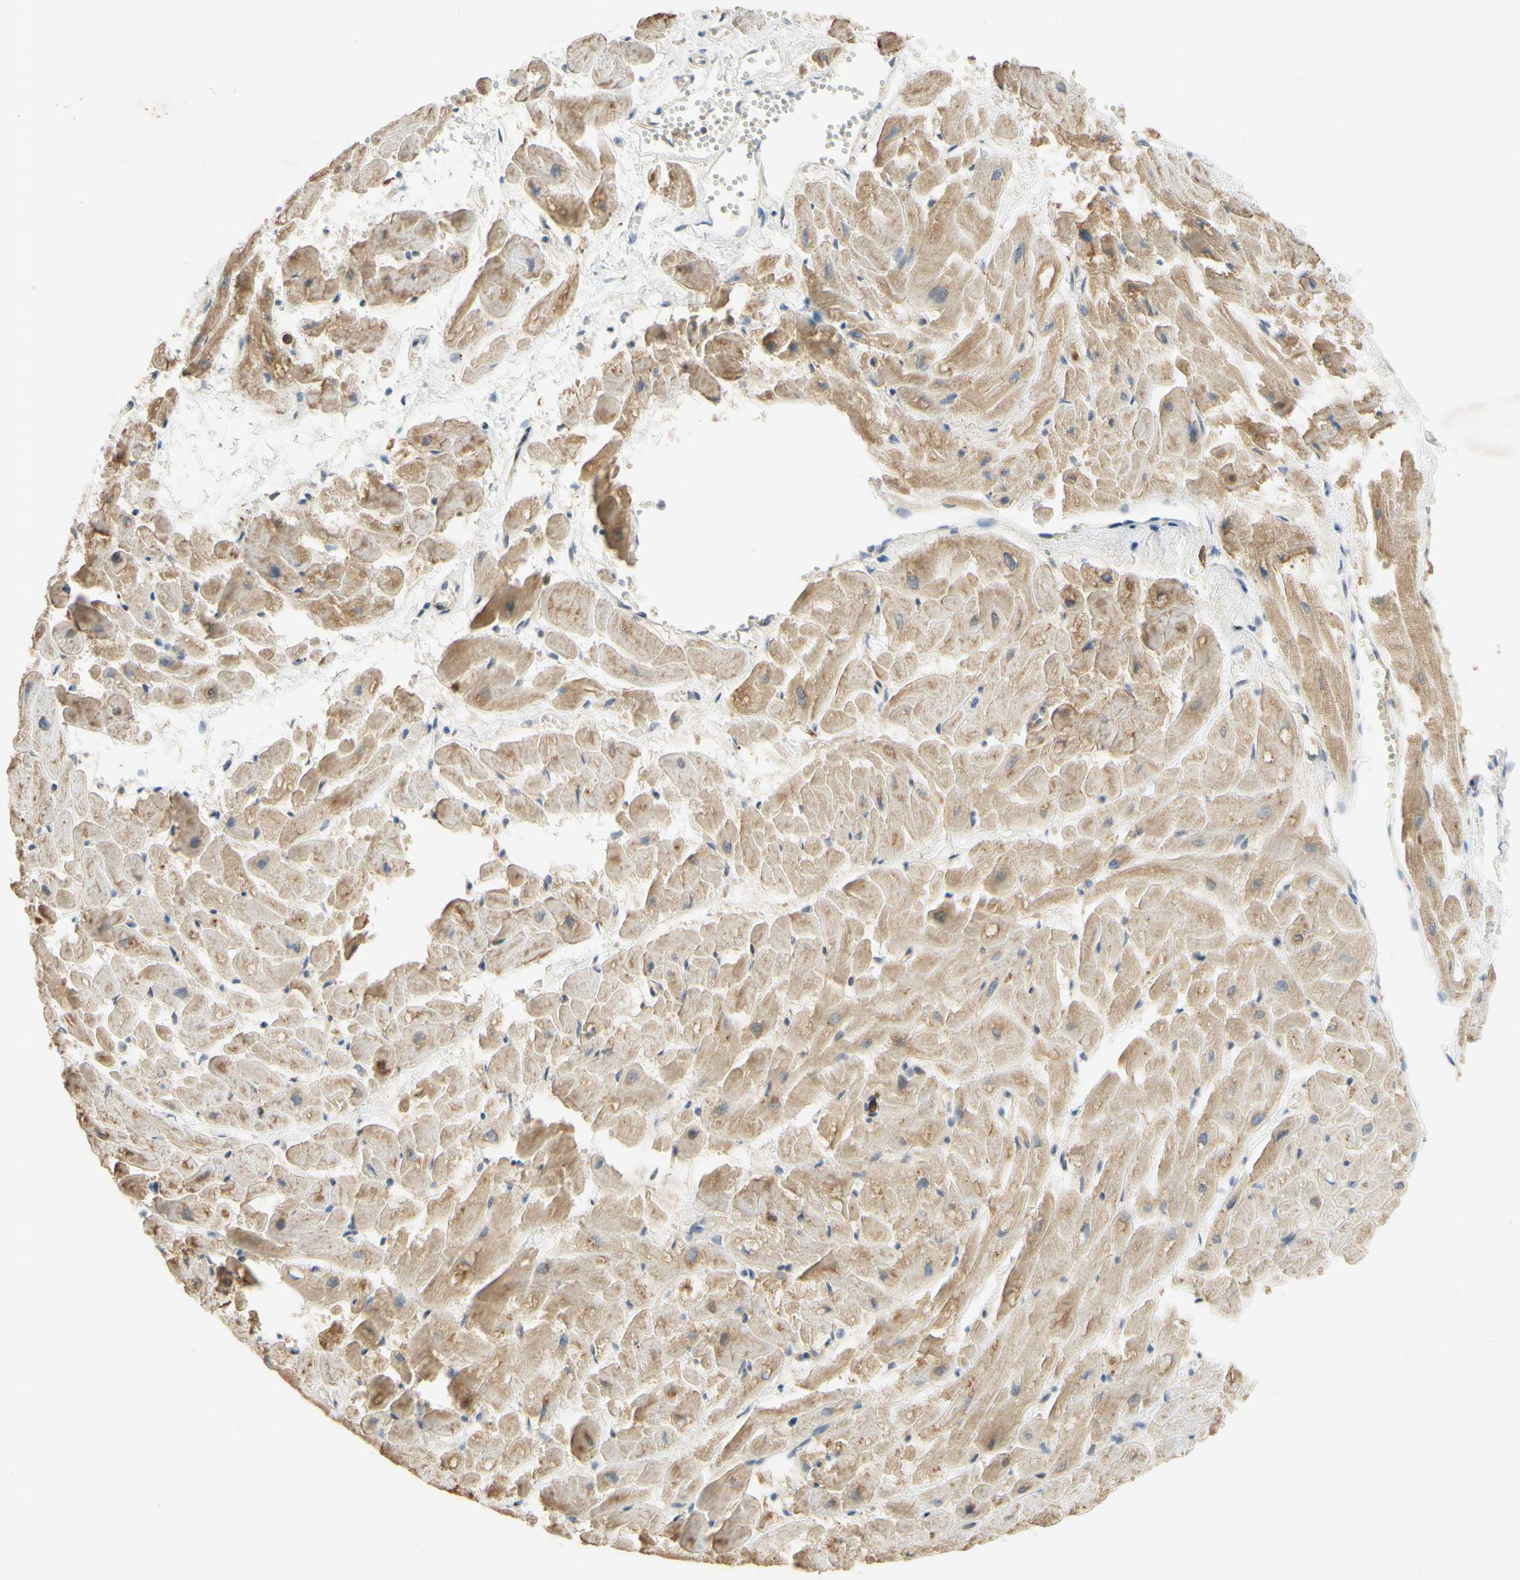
{"staining": {"intensity": "moderate", "quantity": "25%-75%", "location": "cytoplasmic/membranous"}, "tissue": "heart muscle", "cell_type": "Cardiomyocytes", "image_type": "normal", "snomed": [{"axis": "morphology", "description": "Normal tissue, NOS"}, {"axis": "topography", "description": "Heart"}], "caption": "A medium amount of moderate cytoplasmic/membranous positivity is identified in approximately 25%-75% of cardiomyocytes in unremarkable heart muscle.", "gene": "GATA1", "patient": {"sex": "female", "age": 19}}